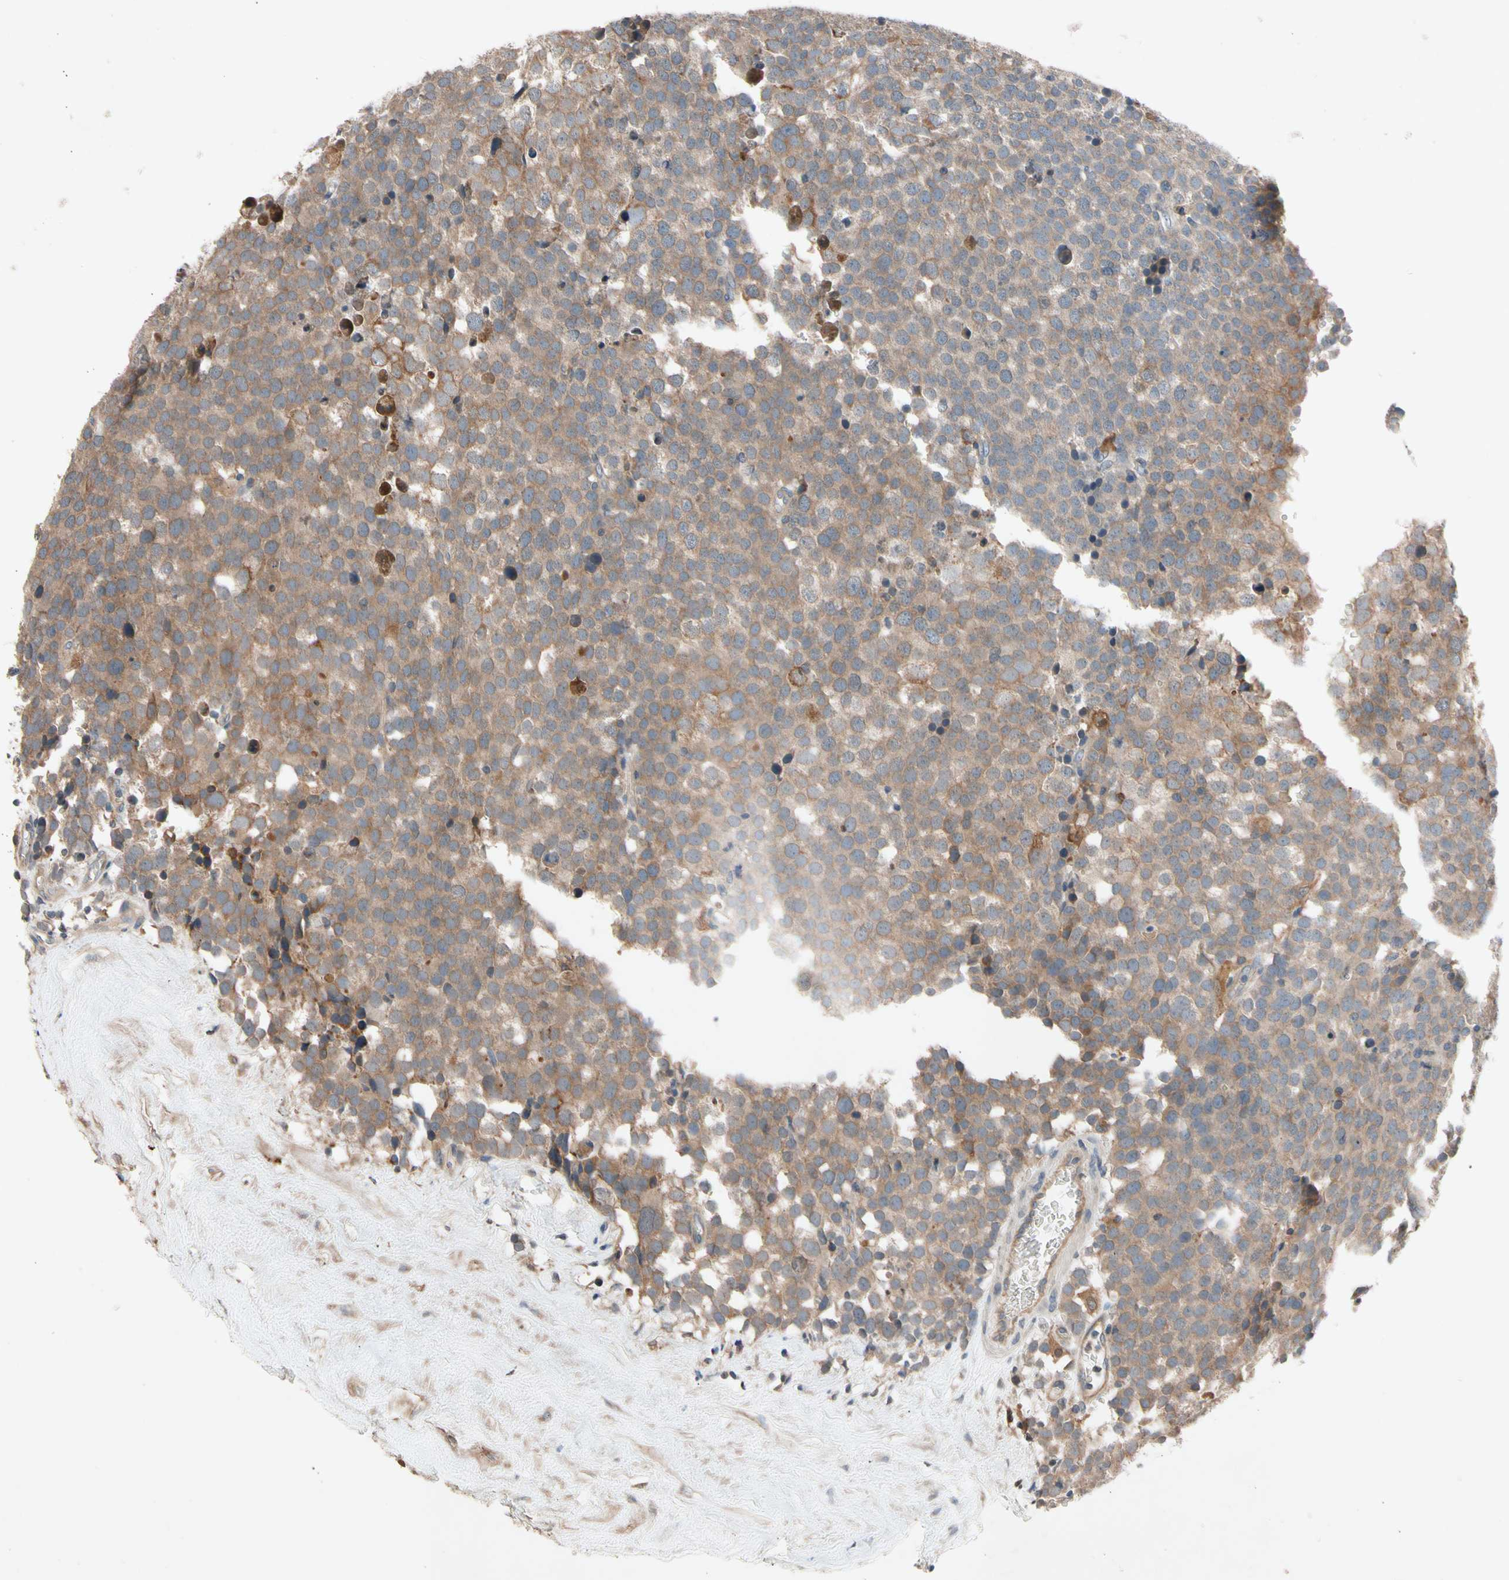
{"staining": {"intensity": "moderate", "quantity": ">75%", "location": "cytoplasmic/membranous"}, "tissue": "testis cancer", "cell_type": "Tumor cells", "image_type": "cancer", "snomed": [{"axis": "morphology", "description": "Seminoma, NOS"}, {"axis": "topography", "description": "Testis"}], "caption": "Immunohistochemistry of testis seminoma reveals medium levels of moderate cytoplasmic/membranous staining in about >75% of tumor cells. The protein of interest is shown in brown color, while the nuclei are stained blue.", "gene": "PRDX4", "patient": {"sex": "male", "age": 71}}